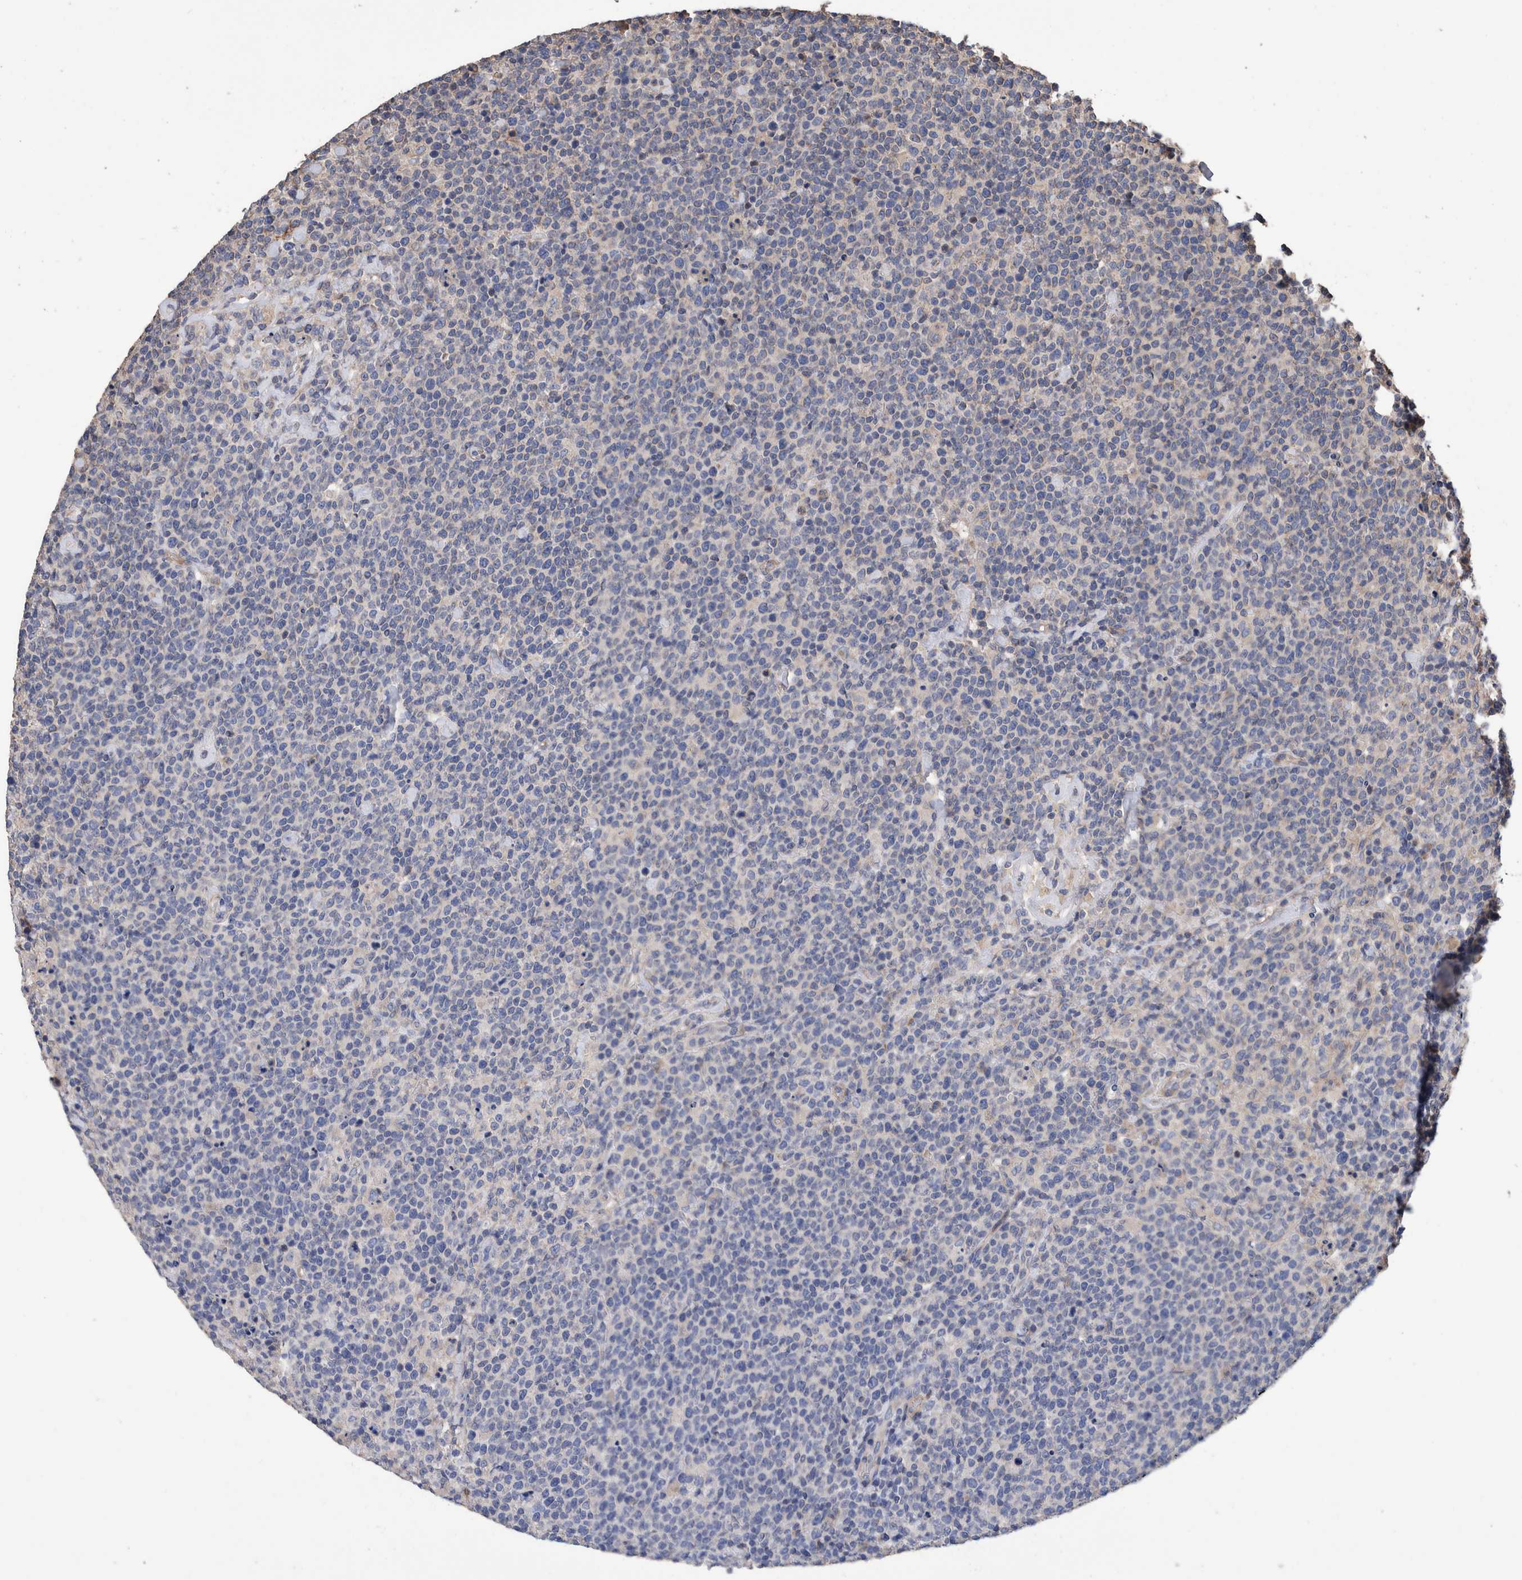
{"staining": {"intensity": "negative", "quantity": "none", "location": "none"}, "tissue": "lymphoma", "cell_type": "Tumor cells", "image_type": "cancer", "snomed": [{"axis": "morphology", "description": "Malignant lymphoma, non-Hodgkin's type, High grade"}, {"axis": "topography", "description": "Lymph node"}], "caption": "Tumor cells show no significant protein expression in high-grade malignant lymphoma, non-Hodgkin's type.", "gene": "SLC45A4", "patient": {"sex": "male", "age": 61}}